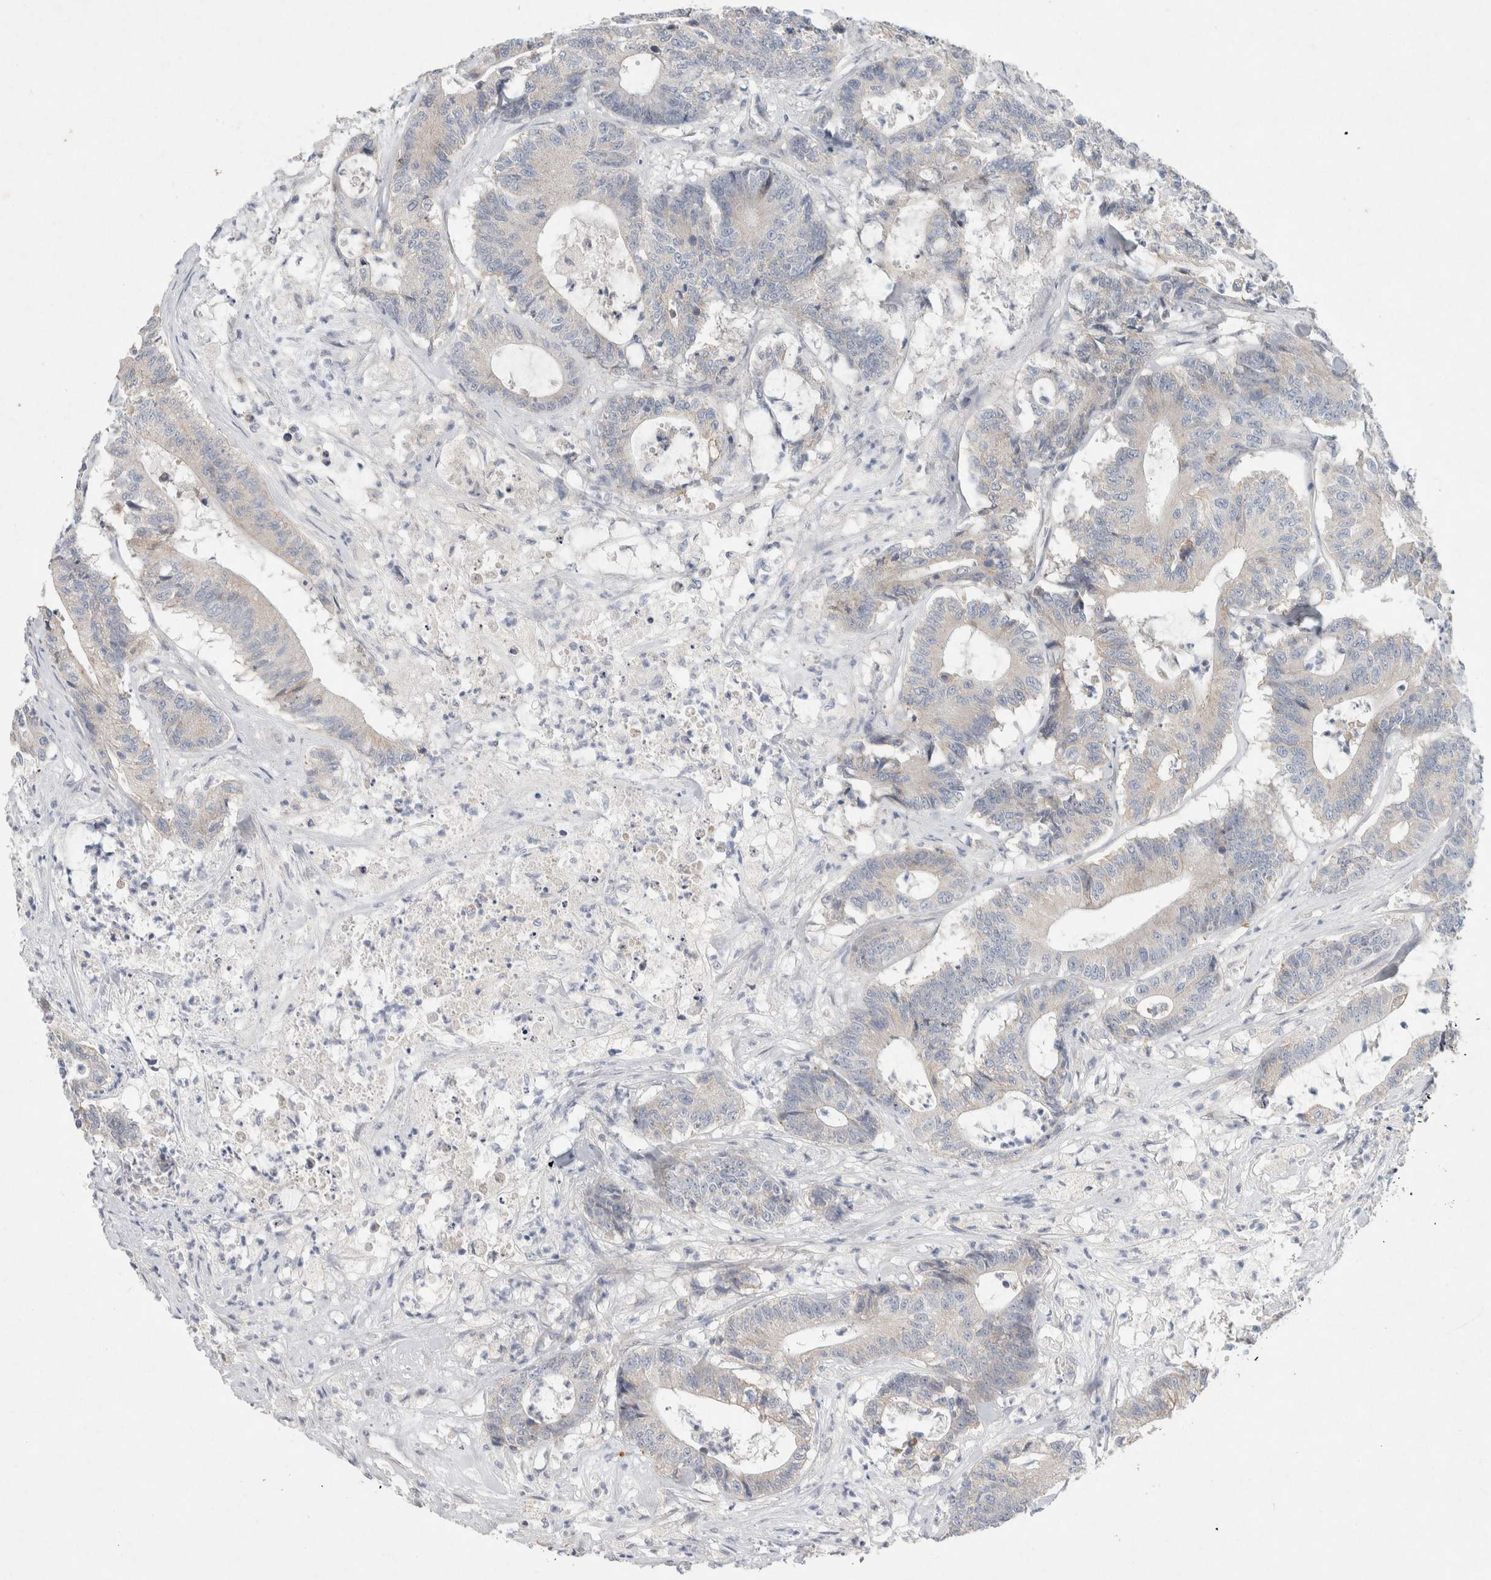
{"staining": {"intensity": "negative", "quantity": "none", "location": "none"}, "tissue": "colorectal cancer", "cell_type": "Tumor cells", "image_type": "cancer", "snomed": [{"axis": "morphology", "description": "Adenocarcinoma, NOS"}, {"axis": "topography", "description": "Colon"}], "caption": "An IHC histopathology image of colorectal adenocarcinoma is shown. There is no staining in tumor cells of colorectal adenocarcinoma.", "gene": "CMTM4", "patient": {"sex": "female", "age": 84}}